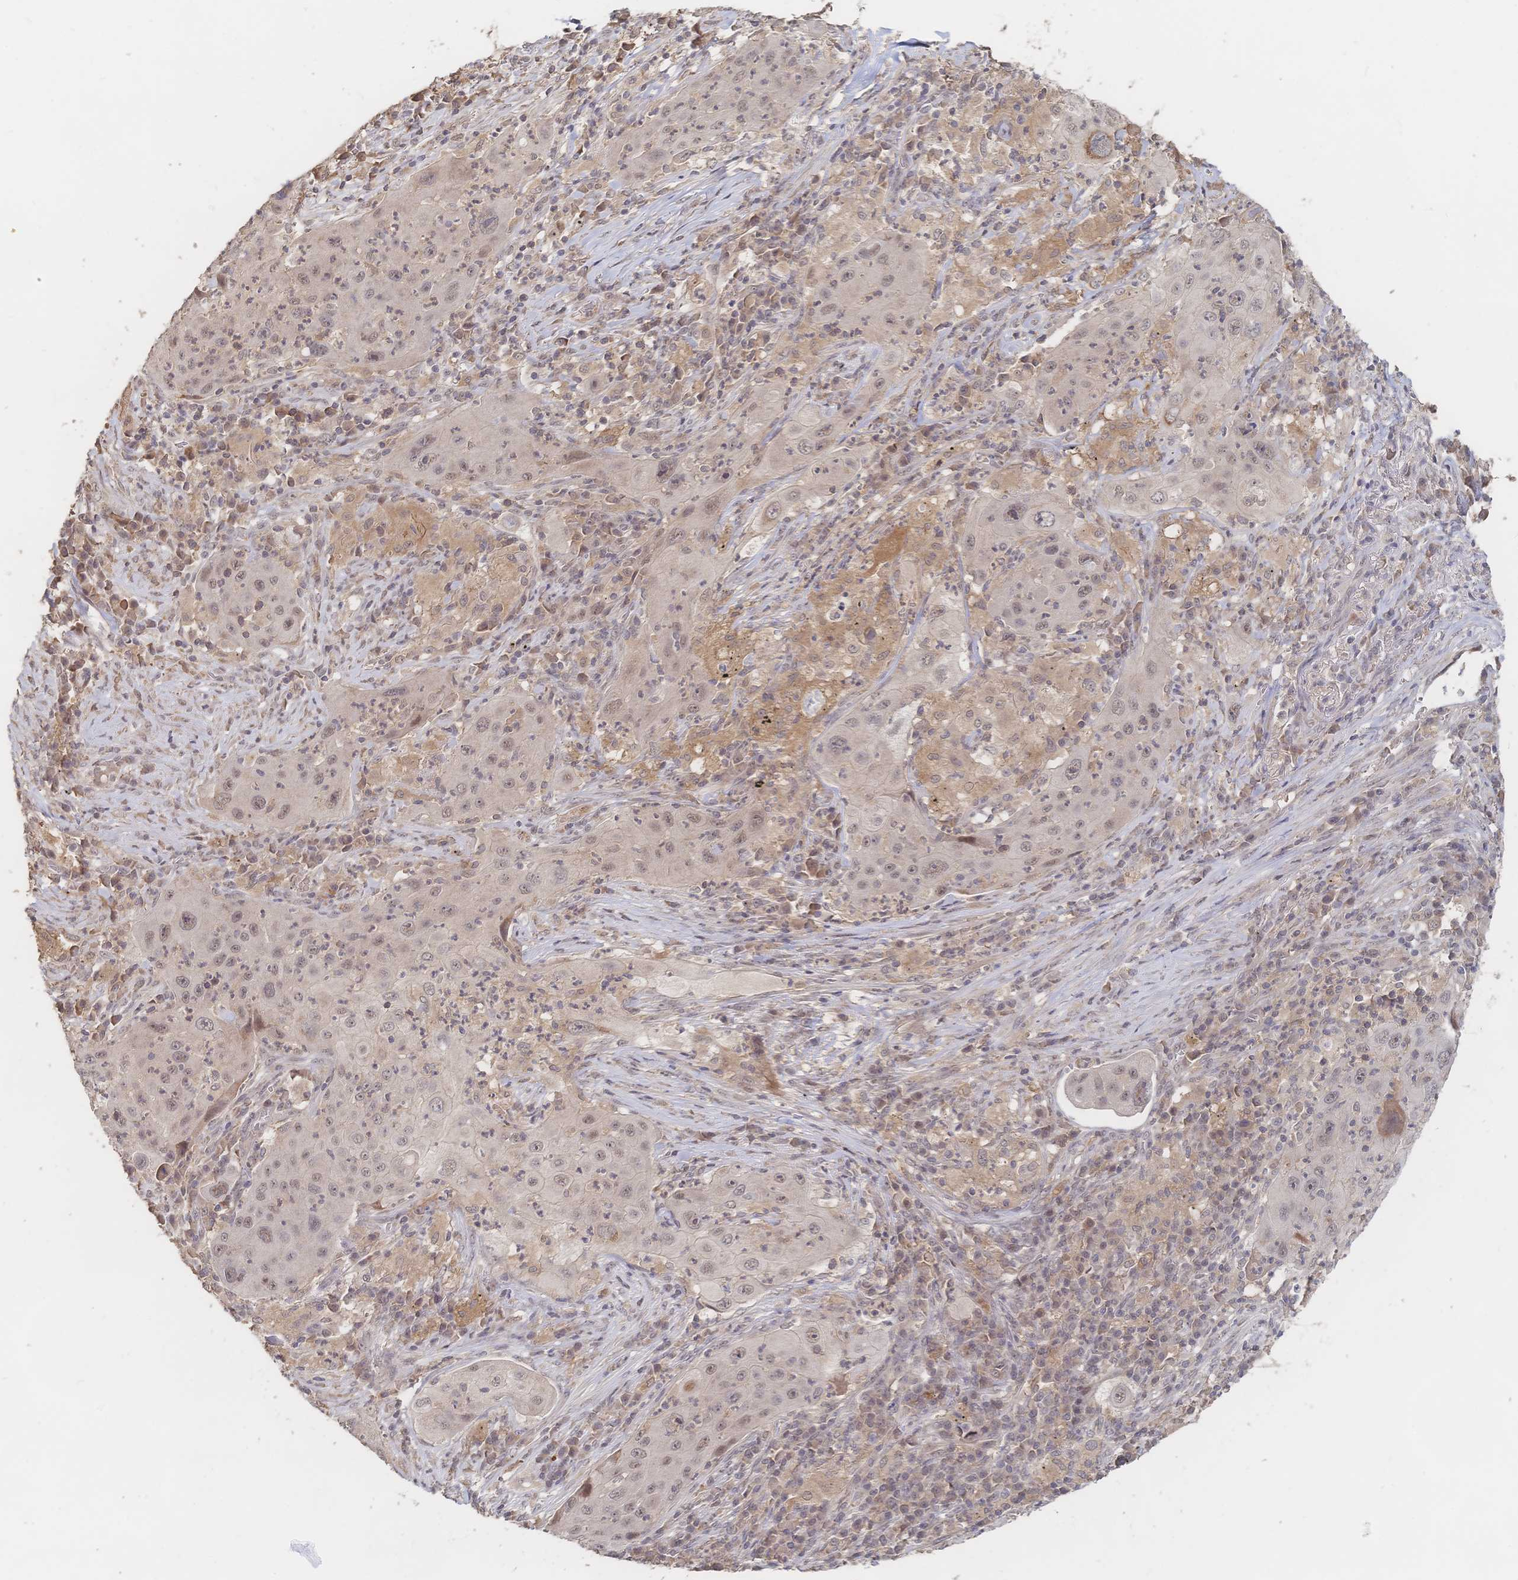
{"staining": {"intensity": "weak", "quantity": "25%-75%", "location": "nuclear"}, "tissue": "lung cancer", "cell_type": "Tumor cells", "image_type": "cancer", "snomed": [{"axis": "morphology", "description": "Squamous cell carcinoma, NOS"}, {"axis": "topography", "description": "Lung"}], "caption": "Approximately 25%-75% of tumor cells in human squamous cell carcinoma (lung) demonstrate weak nuclear protein expression as visualized by brown immunohistochemical staining.", "gene": "LRP5", "patient": {"sex": "female", "age": 59}}